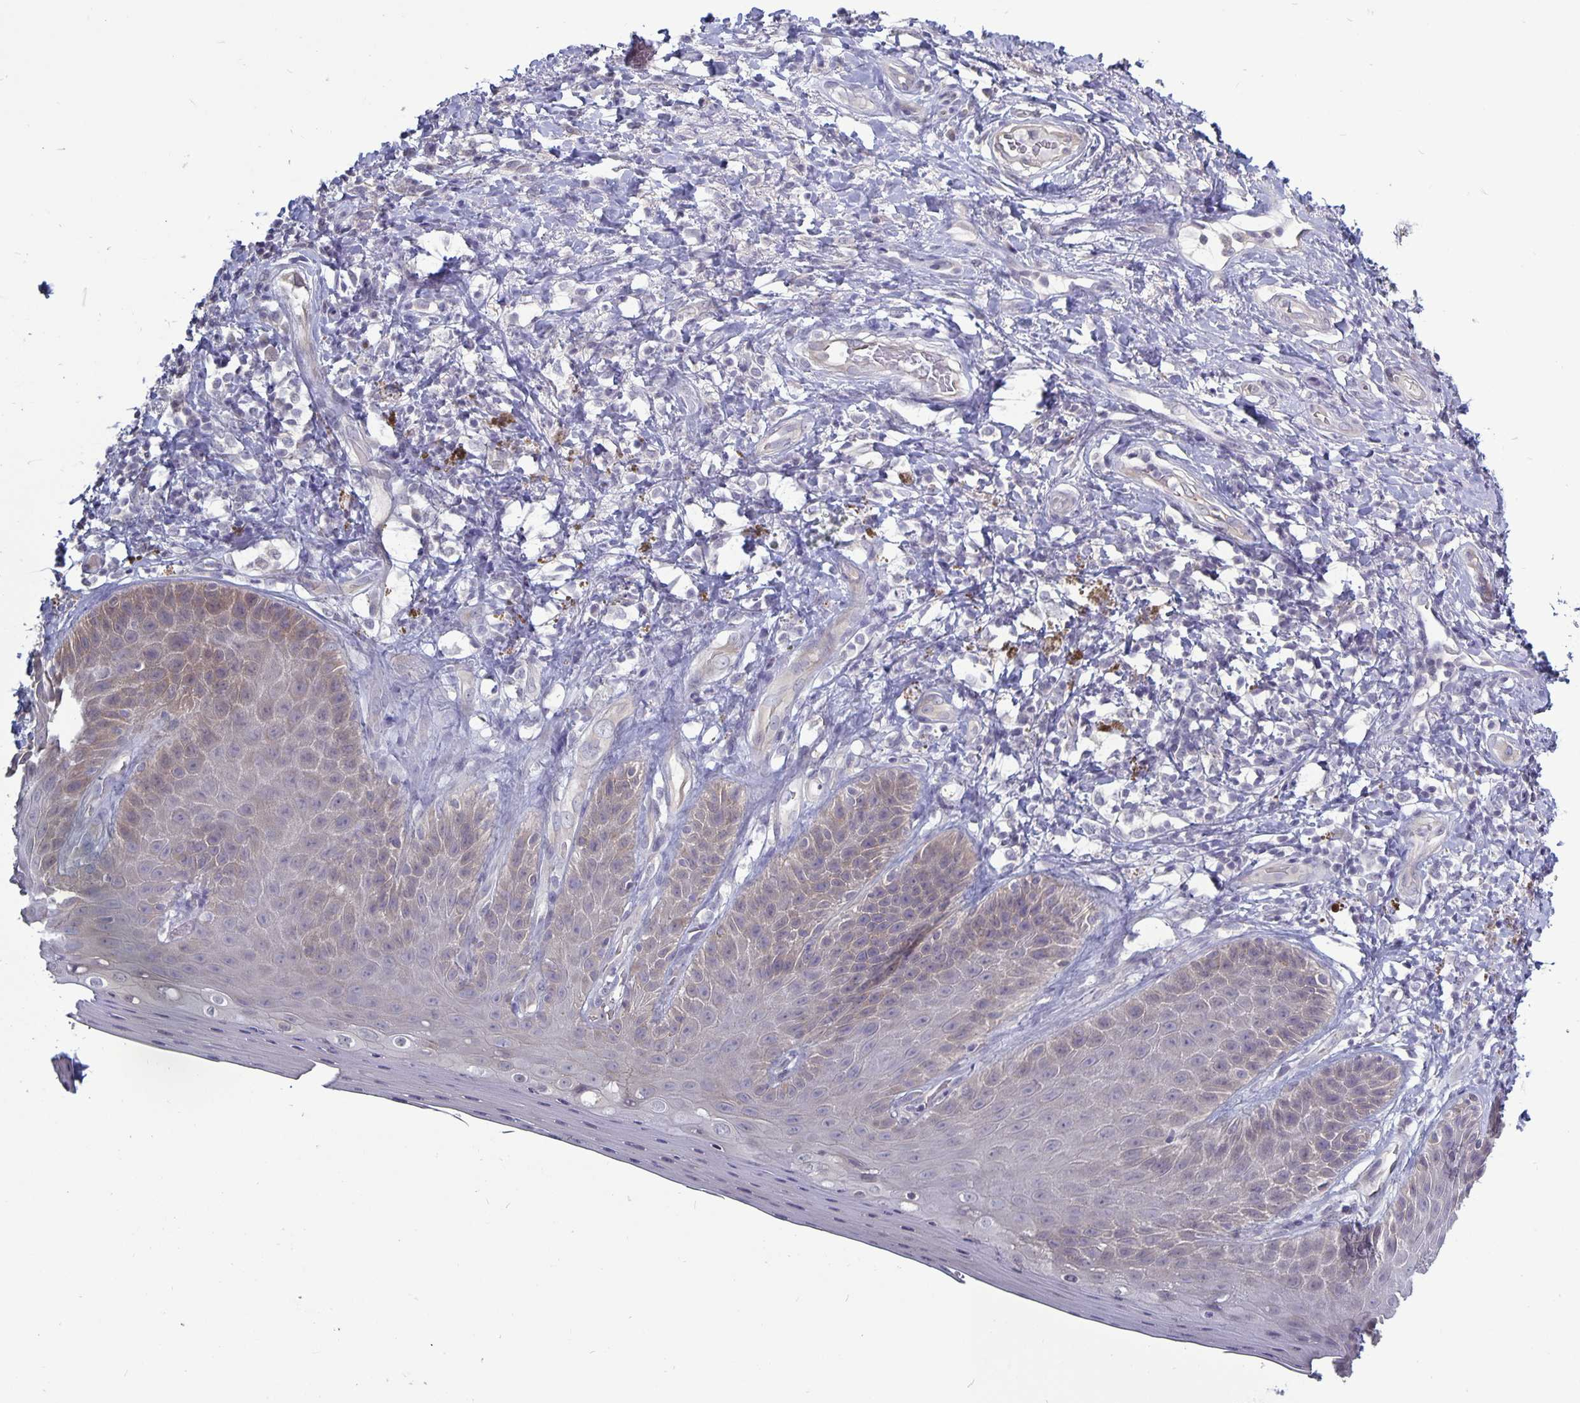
{"staining": {"intensity": "weak", "quantity": "<25%", "location": "cytoplasmic/membranous"}, "tissue": "skin", "cell_type": "Epidermal cells", "image_type": "normal", "snomed": [{"axis": "morphology", "description": "Normal tissue, NOS"}, {"axis": "topography", "description": "Anal"}, {"axis": "topography", "description": "Peripheral nerve tissue"}], "caption": "Immunohistochemistry (IHC) image of unremarkable skin: human skin stained with DAB (3,3'-diaminobenzidine) displays no significant protein expression in epidermal cells. Nuclei are stained in blue.", "gene": "PLCB3", "patient": {"sex": "male", "age": 53}}